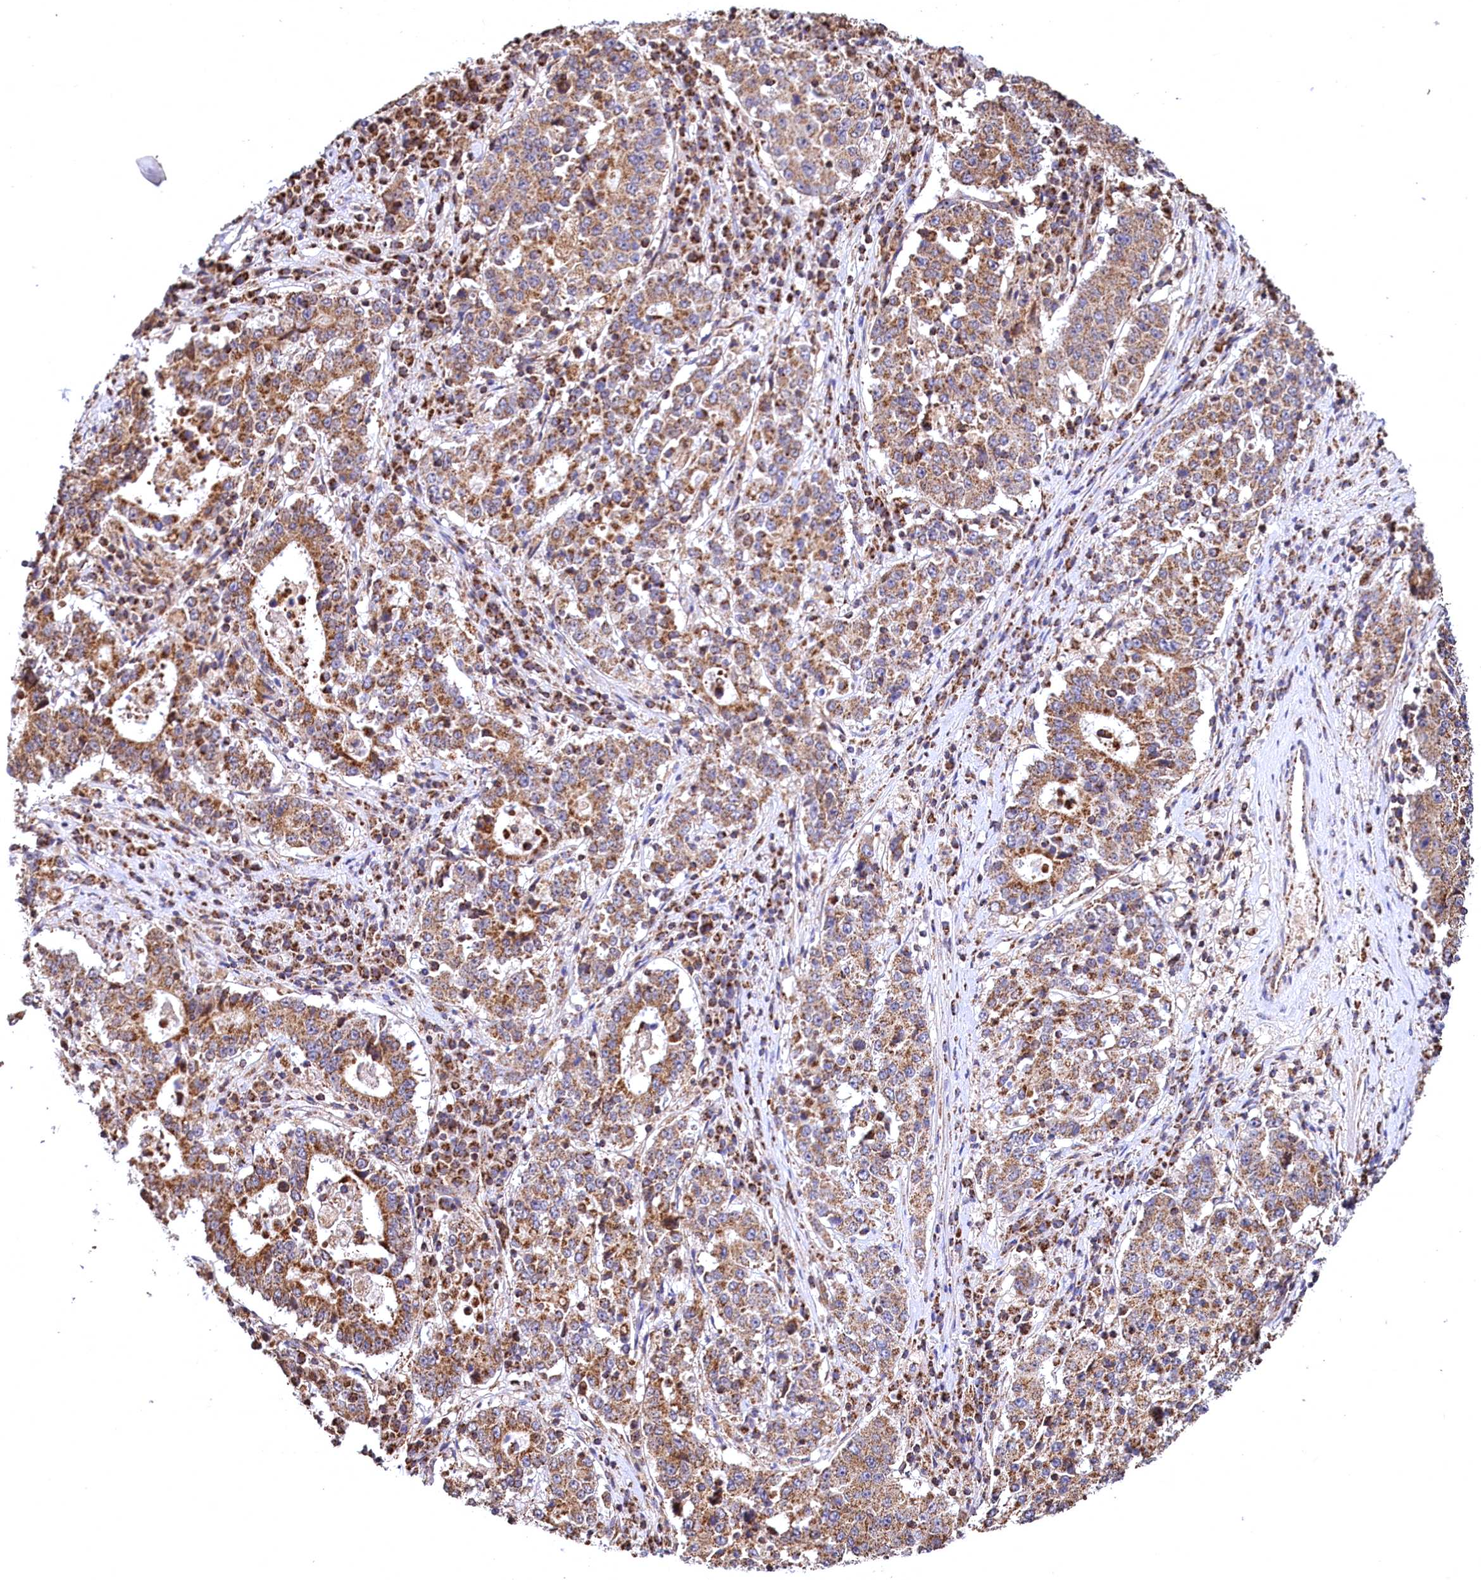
{"staining": {"intensity": "moderate", "quantity": ">75%", "location": "cytoplasmic/membranous"}, "tissue": "stomach cancer", "cell_type": "Tumor cells", "image_type": "cancer", "snomed": [{"axis": "morphology", "description": "Adenocarcinoma, NOS"}, {"axis": "topography", "description": "Stomach"}], "caption": "A histopathology image of adenocarcinoma (stomach) stained for a protein exhibits moderate cytoplasmic/membranous brown staining in tumor cells.", "gene": "NUDT15", "patient": {"sex": "male", "age": 59}}